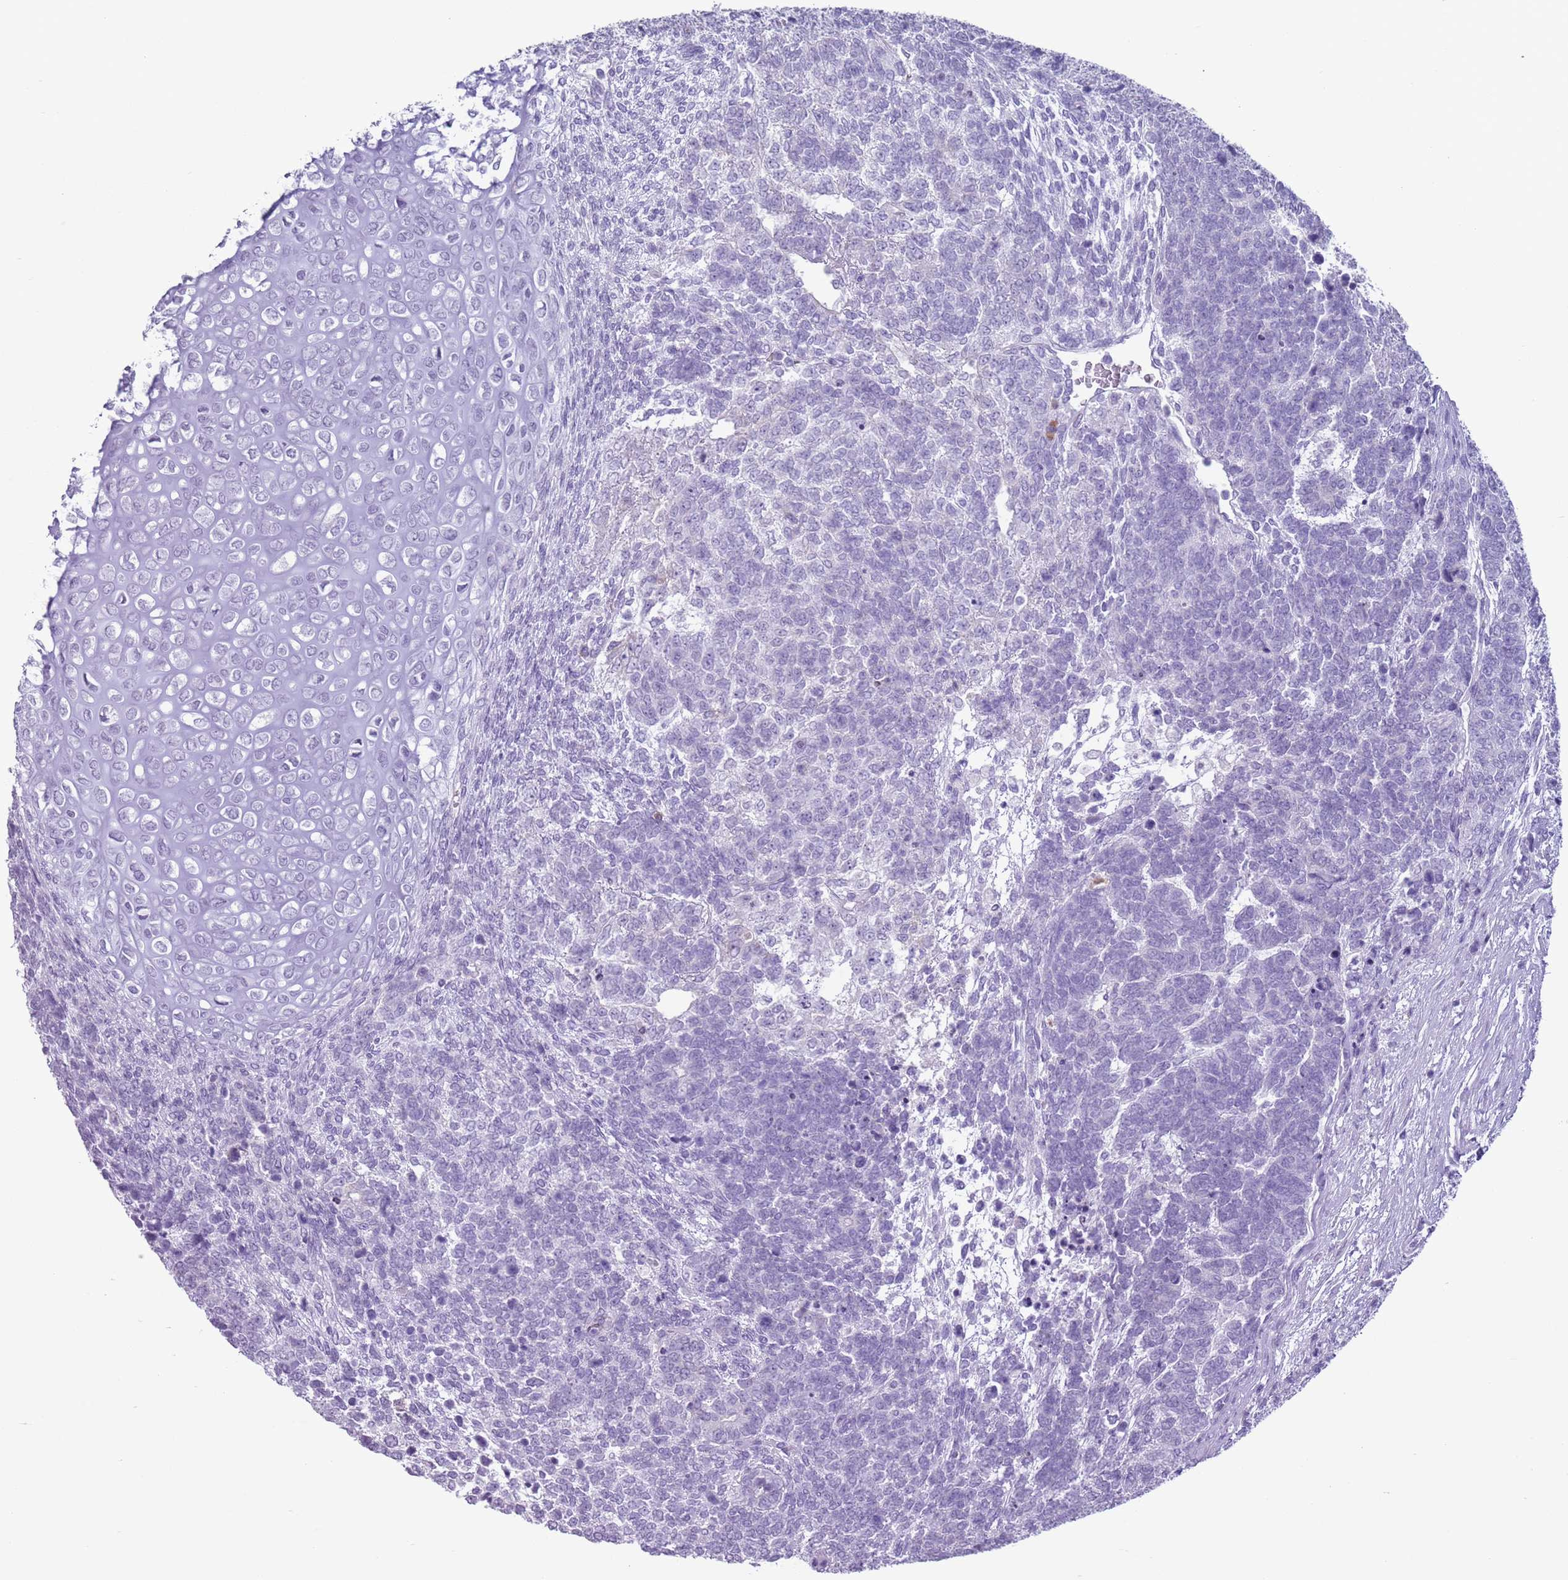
{"staining": {"intensity": "negative", "quantity": "none", "location": "none"}, "tissue": "testis cancer", "cell_type": "Tumor cells", "image_type": "cancer", "snomed": [{"axis": "morphology", "description": "Carcinoma, Embryonal, NOS"}, {"axis": "topography", "description": "Testis"}], "caption": "Immunohistochemistry photomicrograph of human testis cancer stained for a protein (brown), which reveals no expression in tumor cells. Brightfield microscopy of immunohistochemistry stained with DAB (brown) and hematoxylin (blue), captured at high magnification.", "gene": "HYOU1", "patient": {"sex": "male", "age": 23}}